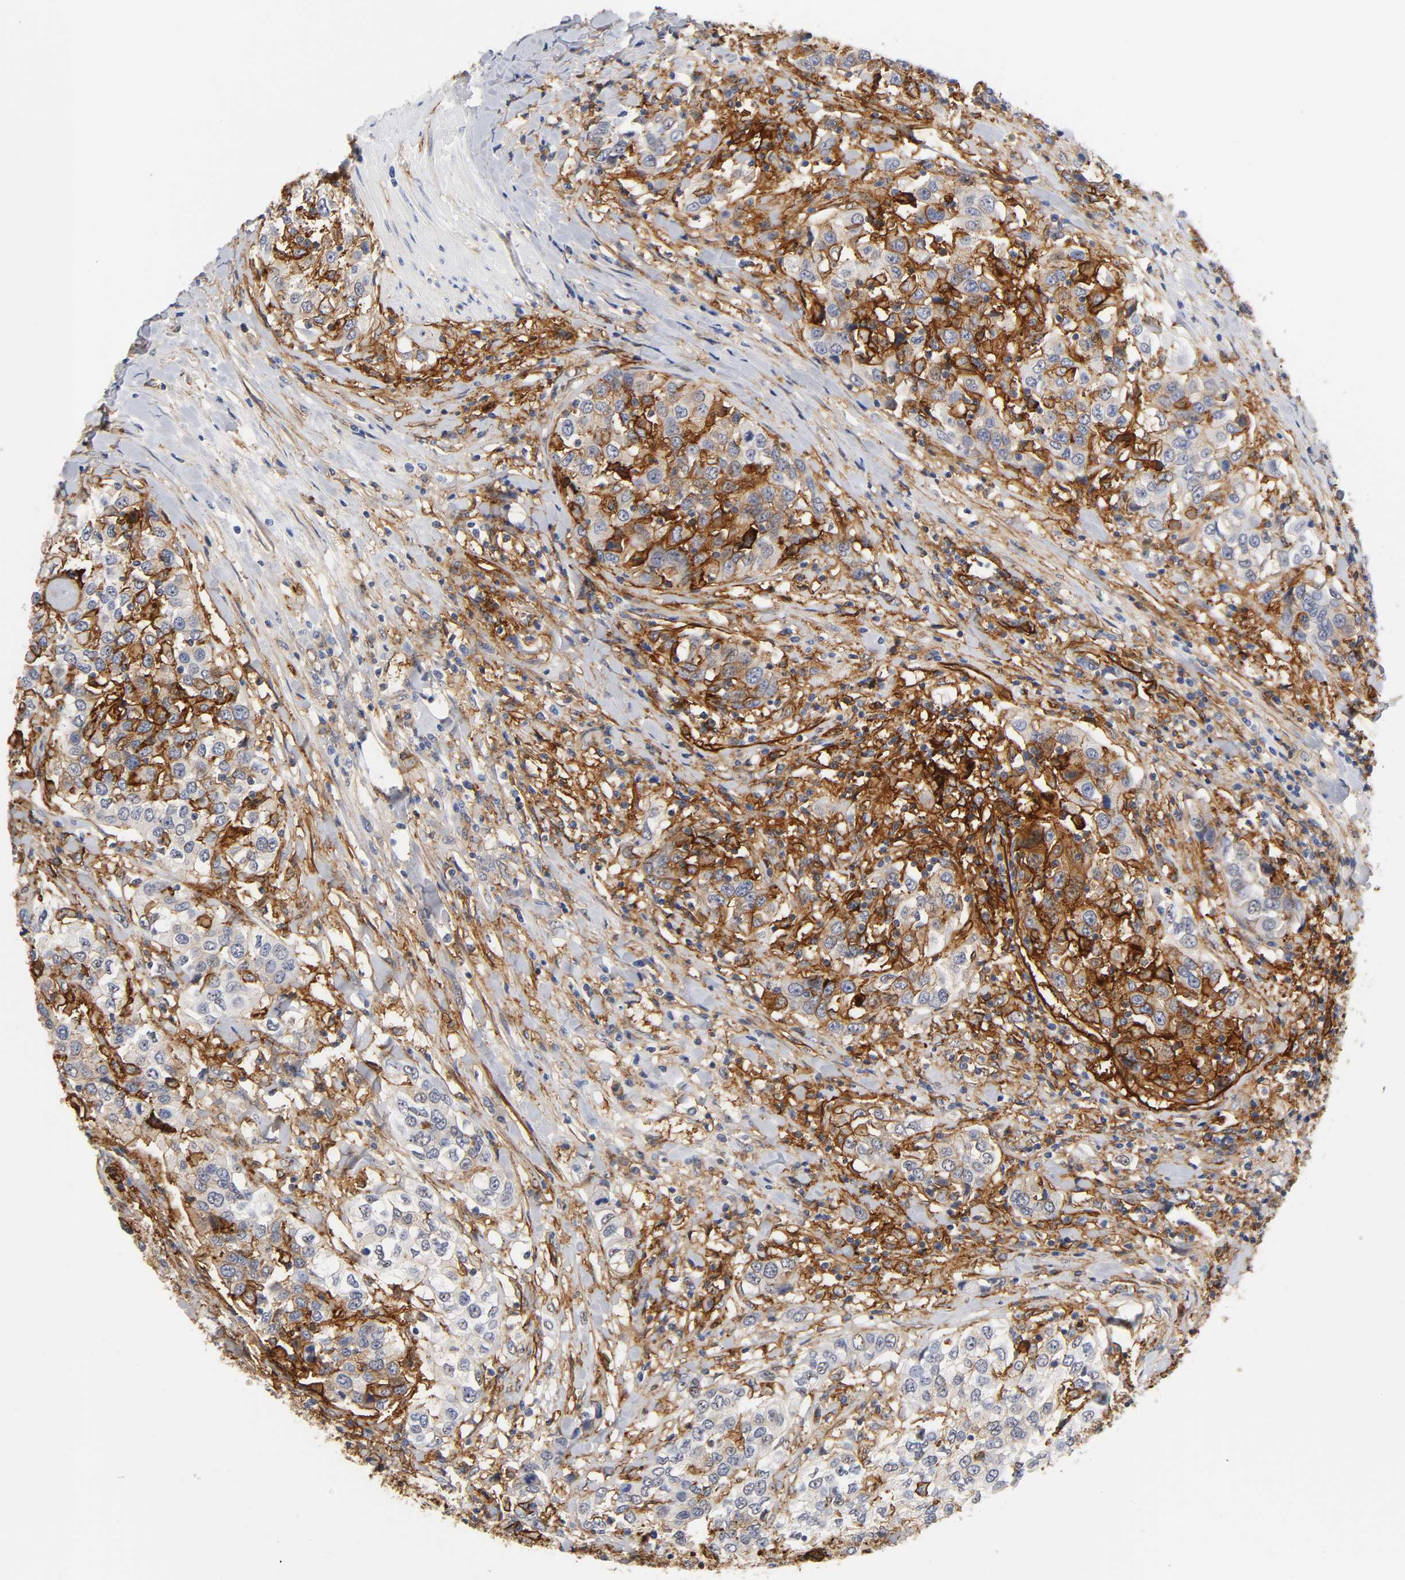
{"staining": {"intensity": "strong", "quantity": "25%-75%", "location": "cytoplasmic/membranous"}, "tissue": "urothelial cancer", "cell_type": "Tumor cells", "image_type": "cancer", "snomed": [{"axis": "morphology", "description": "Urothelial carcinoma, High grade"}, {"axis": "topography", "description": "Urinary bladder"}], "caption": "This is an image of immunohistochemistry staining of urothelial cancer, which shows strong positivity in the cytoplasmic/membranous of tumor cells.", "gene": "ICAM1", "patient": {"sex": "female", "age": 80}}